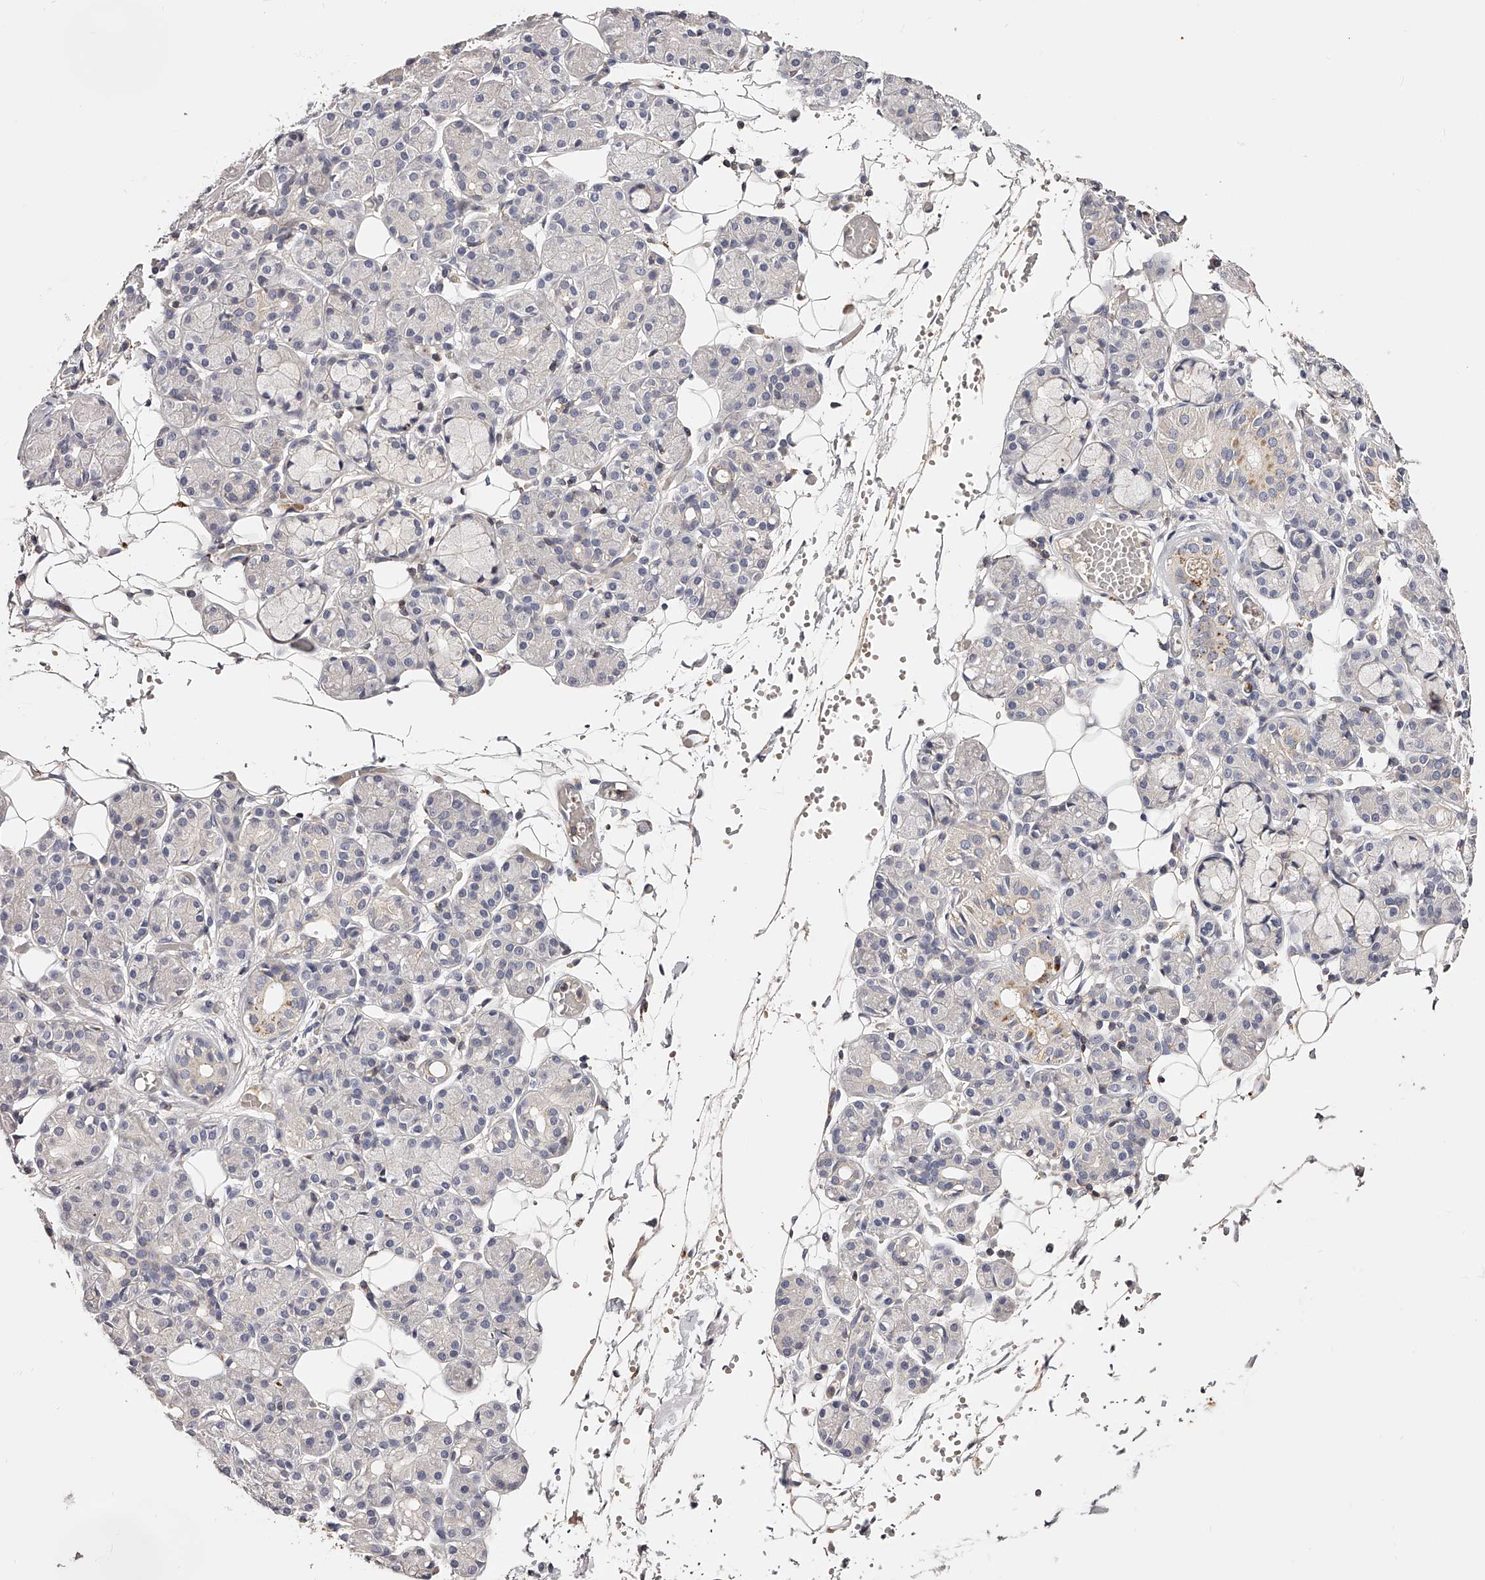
{"staining": {"intensity": "negative", "quantity": "none", "location": "none"}, "tissue": "salivary gland", "cell_type": "Glandular cells", "image_type": "normal", "snomed": [{"axis": "morphology", "description": "Normal tissue, NOS"}, {"axis": "topography", "description": "Salivary gland"}], "caption": "Micrograph shows no significant protein staining in glandular cells of unremarkable salivary gland. The staining is performed using DAB (3,3'-diaminobenzidine) brown chromogen with nuclei counter-stained in using hematoxylin.", "gene": "PHACTR1", "patient": {"sex": "male", "age": 63}}